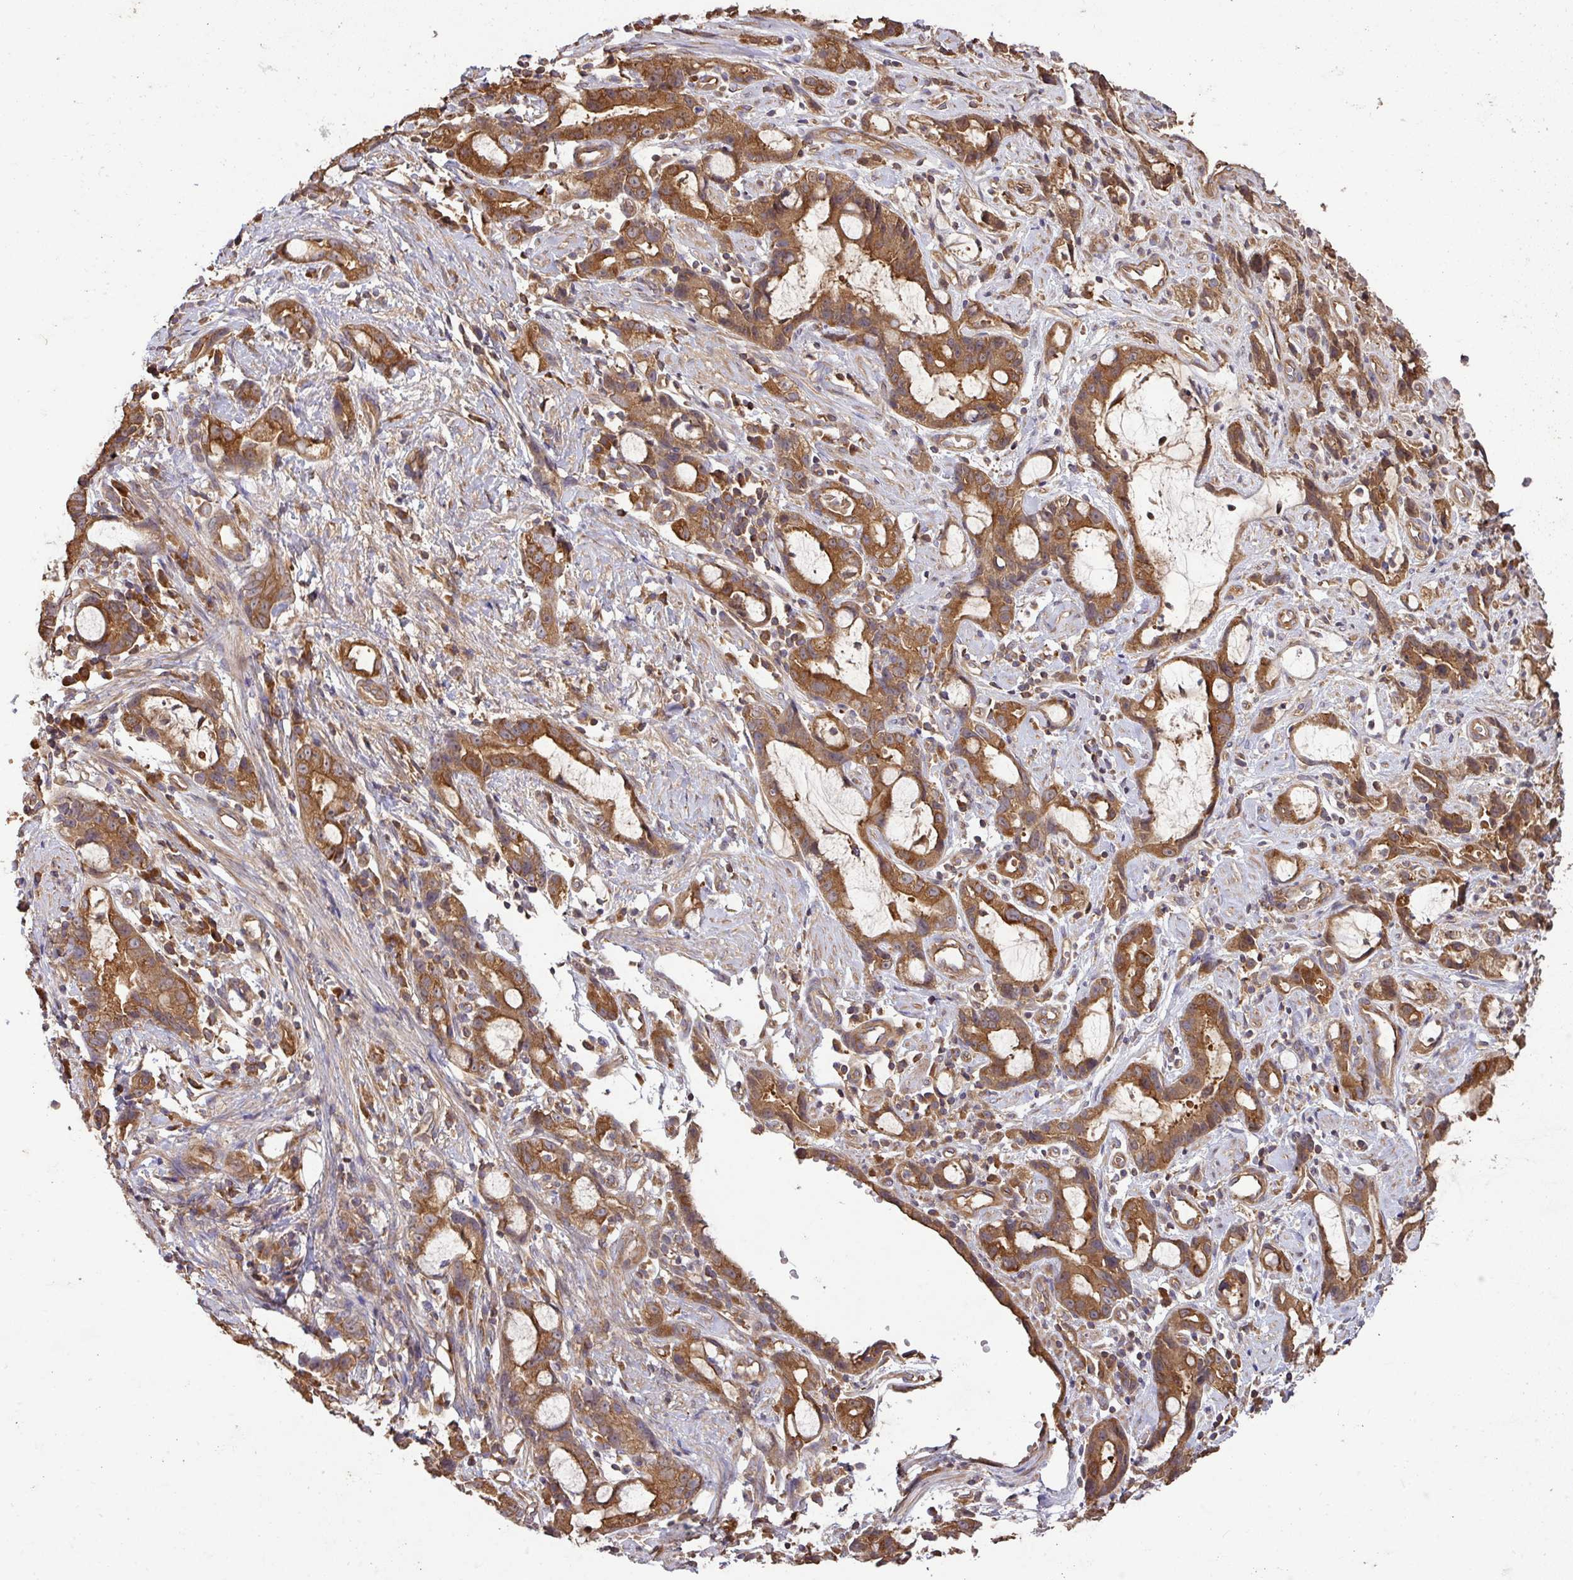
{"staining": {"intensity": "strong", "quantity": ">75%", "location": "cytoplasmic/membranous"}, "tissue": "stomach cancer", "cell_type": "Tumor cells", "image_type": "cancer", "snomed": [{"axis": "morphology", "description": "Adenocarcinoma, NOS"}, {"axis": "topography", "description": "Stomach"}], "caption": "Stomach cancer was stained to show a protein in brown. There is high levels of strong cytoplasmic/membranous positivity in about >75% of tumor cells.", "gene": "GSPT1", "patient": {"sex": "male", "age": 55}}